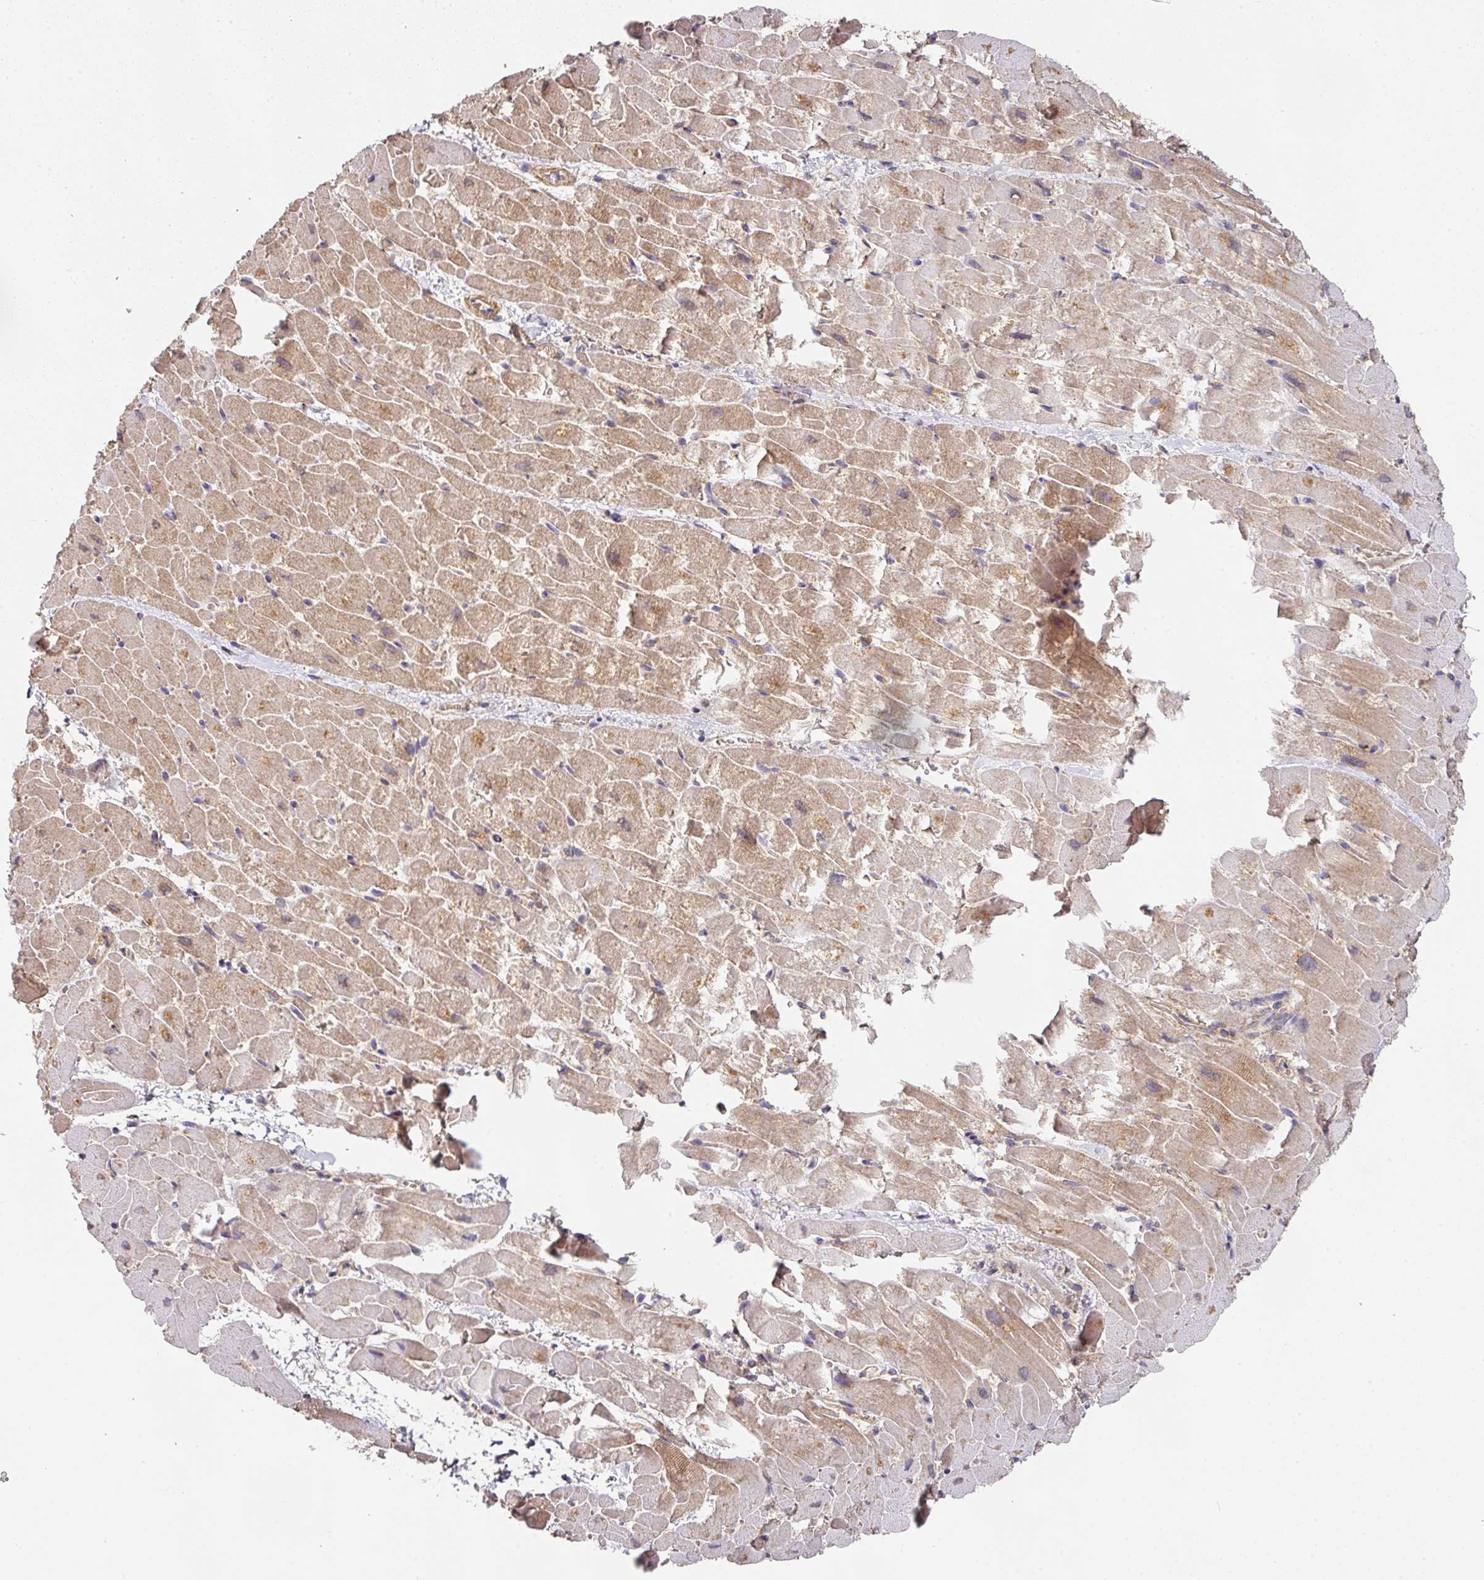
{"staining": {"intensity": "moderate", "quantity": "25%-75%", "location": "cytoplasmic/membranous"}, "tissue": "heart muscle", "cell_type": "Cardiomyocytes", "image_type": "normal", "snomed": [{"axis": "morphology", "description": "Normal tissue, NOS"}, {"axis": "topography", "description": "Heart"}], "caption": "This histopathology image exhibits unremarkable heart muscle stained with IHC to label a protein in brown. The cytoplasmic/membranous of cardiomyocytes show moderate positivity for the protein. Nuclei are counter-stained blue.", "gene": "EXTL3", "patient": {"sex": "male", "age": 37}}